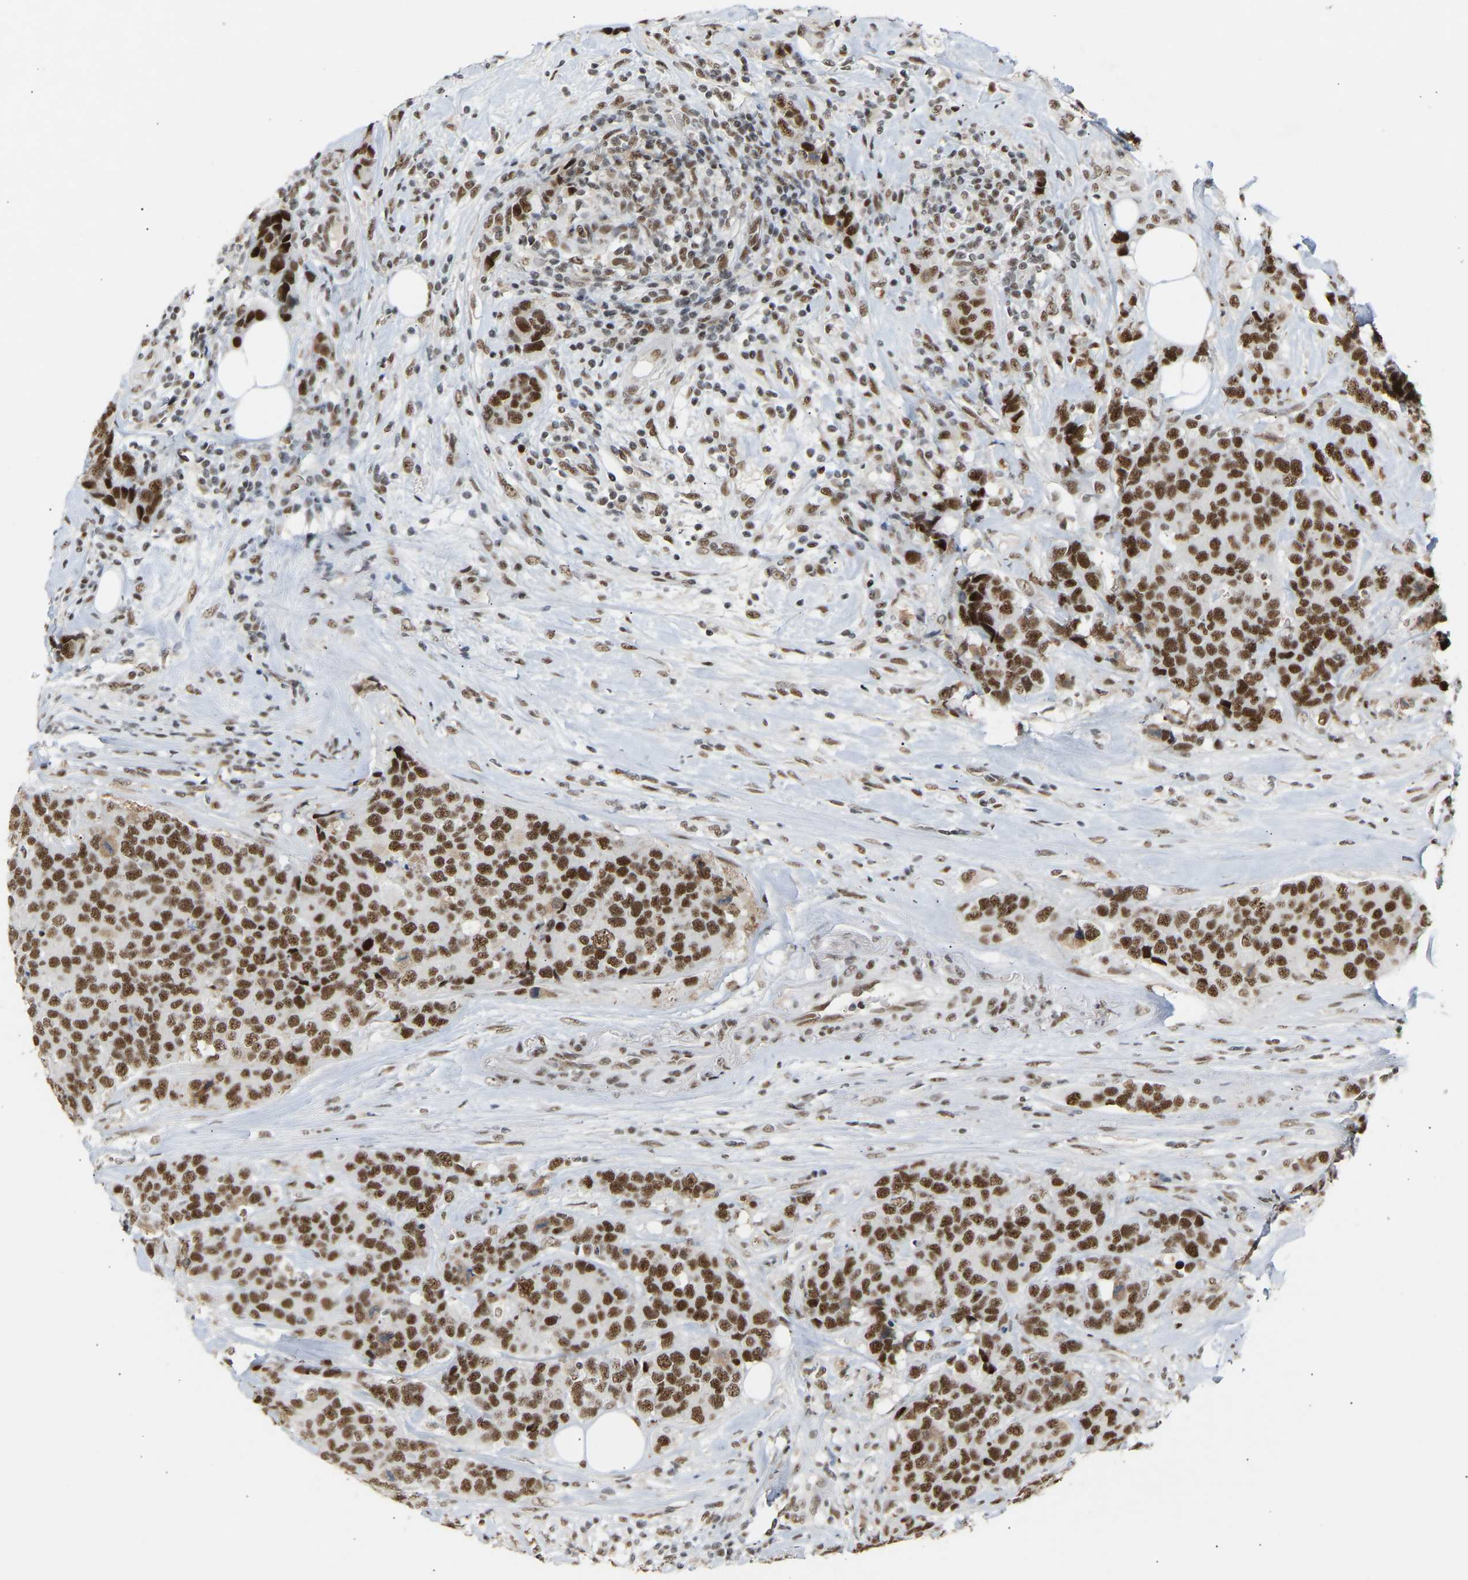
{"staining": {"intensity": "strong", "quantity": ">75%", "location": "nuclear"}, "tissue": "breast cancer", "cell_type": "Tumor cells", "image_type": "cancer", "snomed": [{"axis": "morphology", "description": "Lobular carcinoma"}, {"axis": "topography", "description": "Breast"}], "caption": "A micrograph showing strong nuclear expression in about >75% of tumor cells in breast lobular carcinoma, as visualized by brown immunohistochemical staining.", "gene": "NELFB", "patient": {"sex": "female", "age": 59}}